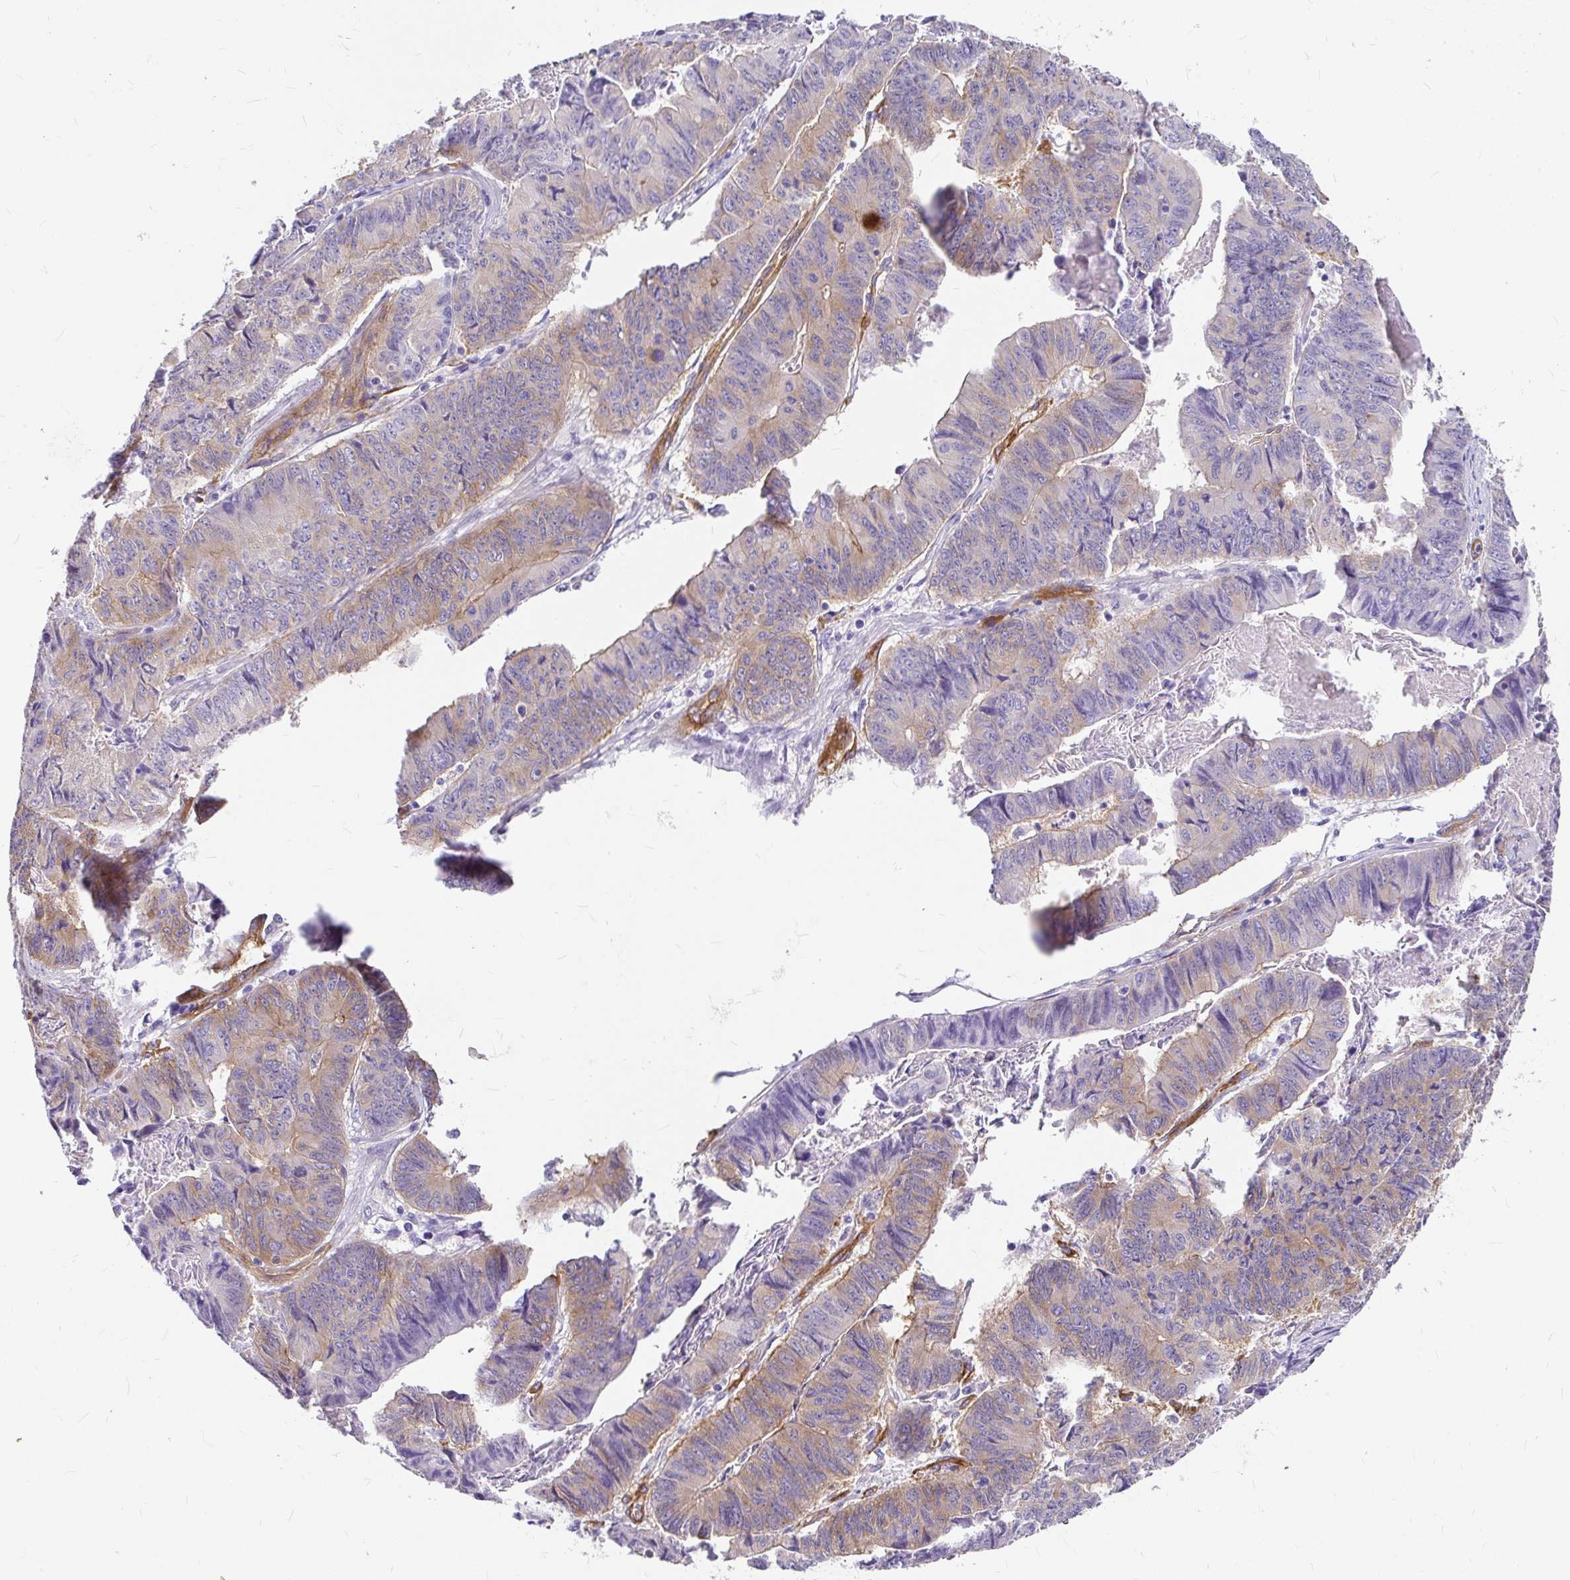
{"staining": {"intensity": "weak", "quantity": "25%-75%", "location": "cytoplasmic/membranous"}, "tissue": "stomach cancer", "cell_type": "Tumor cells", "image_type": "cancer", "snomed": [{"axis": "morphology", "description": "Adenocarcinoma, NOS"}, {"axis": "topography", "description": "Stomach, lower"}], "caption": "An image showing weak cytoplasmic/membranous positivity in about 25%-75% of tumor cells in stomach cancer, as visualized by brown immunohistochemical staining.", "gene": "MYO1B", "patient": {"sex": "male", "age": 77}}